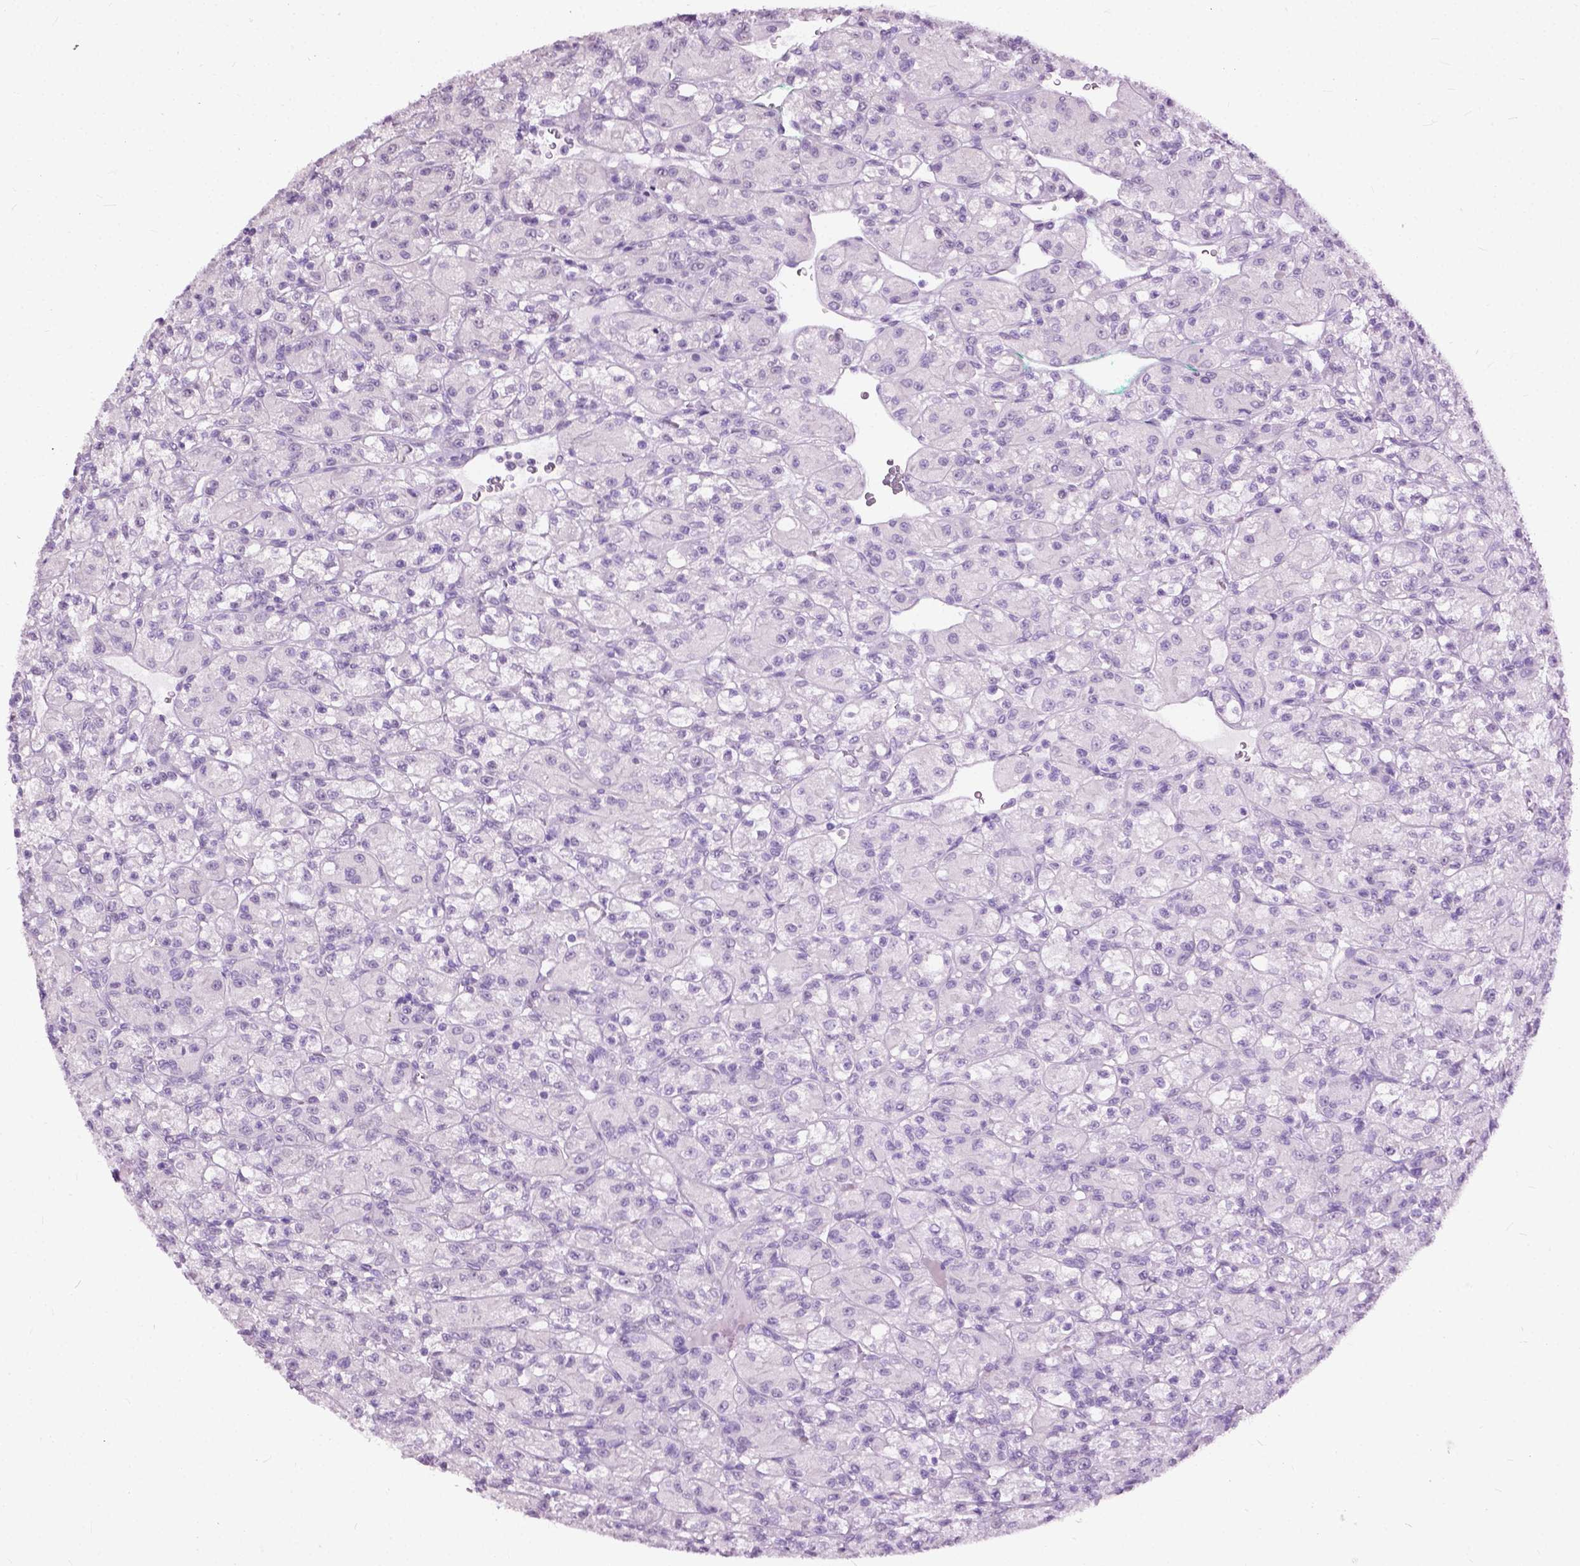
{"staining": {"intensity": "negative", "quantity": "none", "location": "none"}, "tissue": "renal cancer", "cell_type": "Tumor cells", "image_type": "cancer", "snomed": [{"axis": "morphology", "description": "Adenocarcinoma, NOS"}, {"axis": "topography", "description": "Kidney"}], "caption": "The histopathology image displays no staining of tumor cells in renal adenocarcinoma.", "gene": "GPR37L1", "patient": {"sex": "female", "age": 70}}